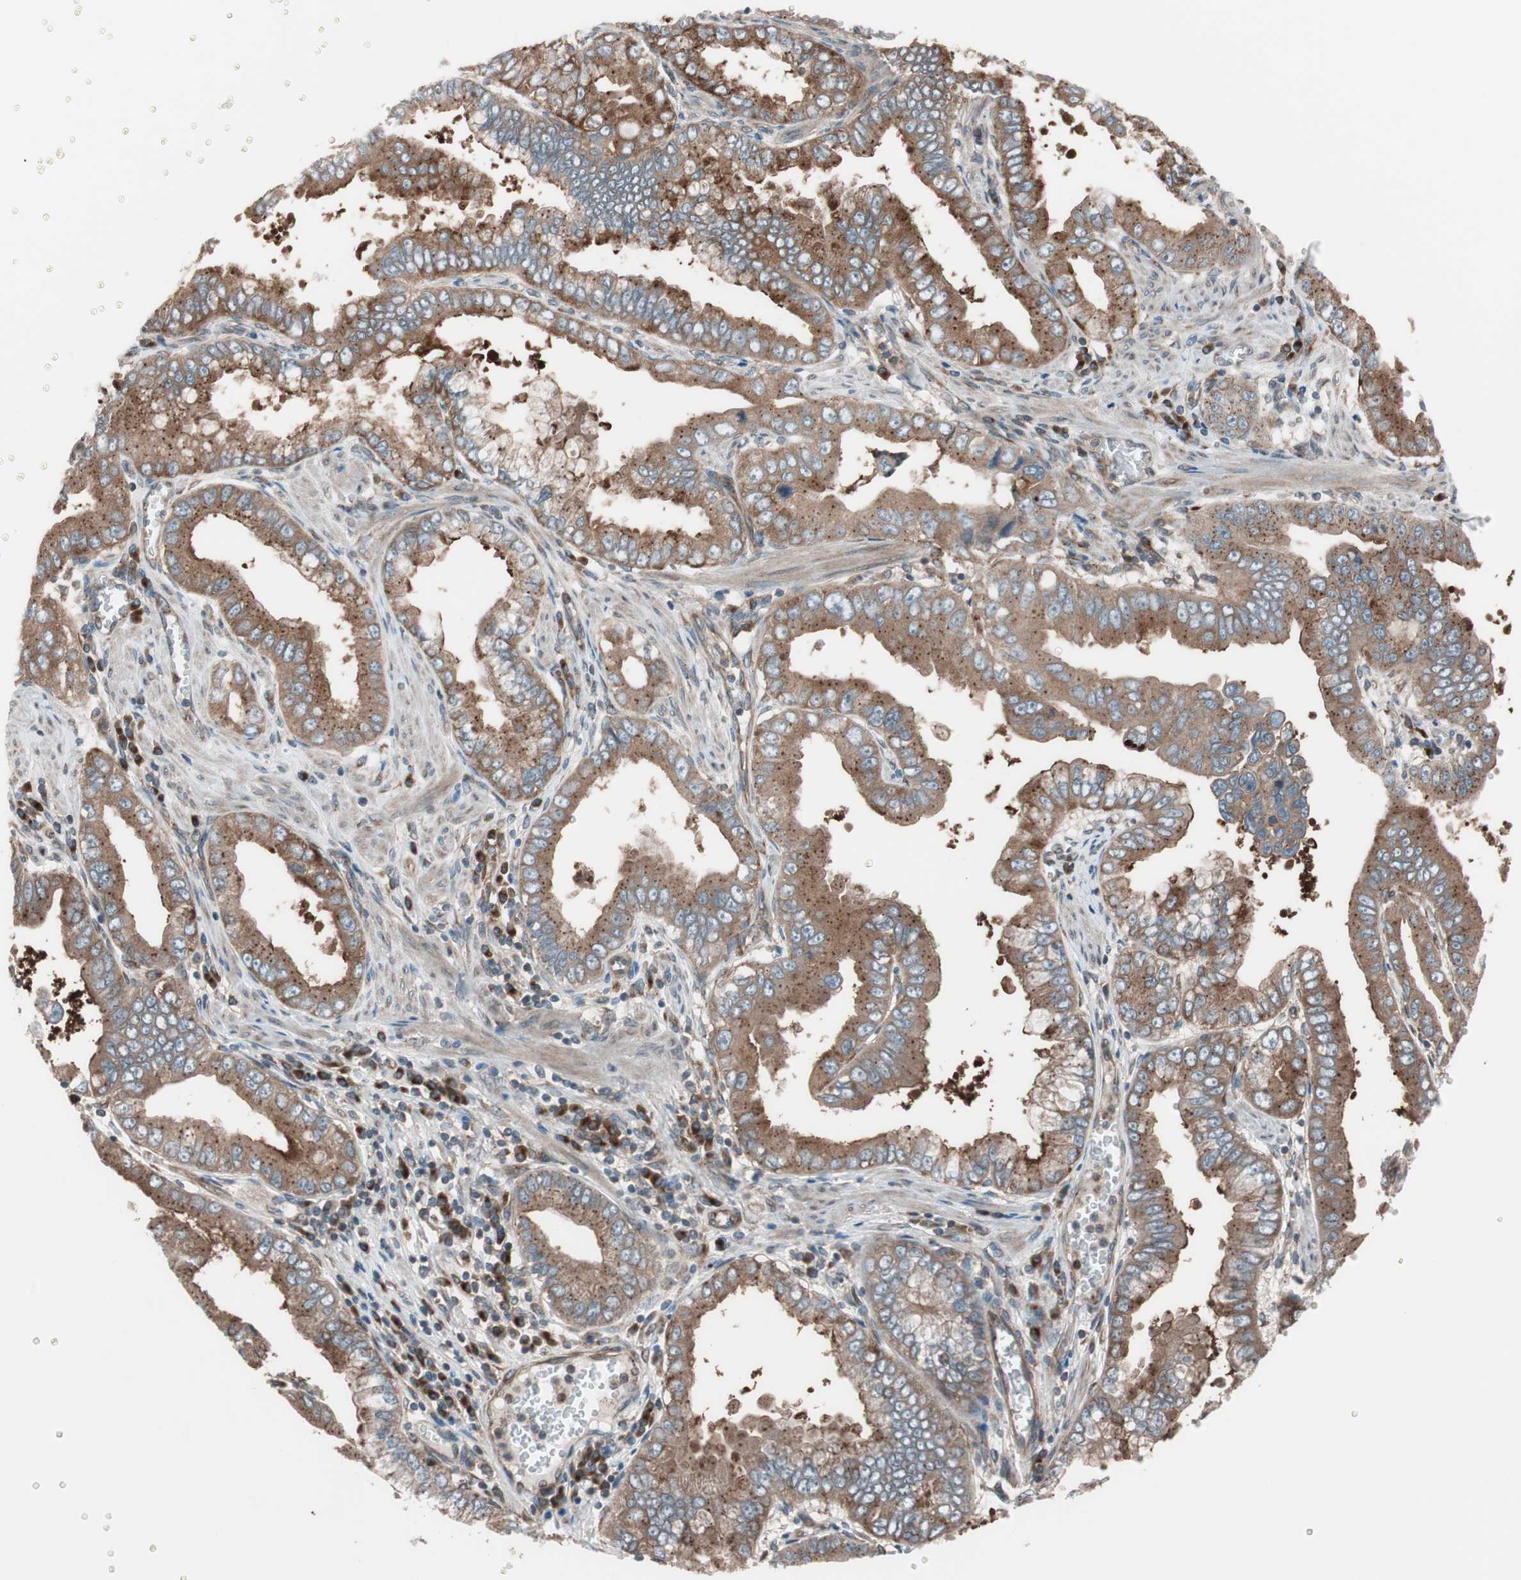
{"staining": {"intensity": "moderate", "quantity": ">75%", "location": "cytoplasmic/membranous"}, "tissue": "pancreatic cancer", "cell_type": "Tumor cells", "image_type": "cancer", "snomed": [{"axis": "morphology", "description": "Normal tissue, NOS"}, {"axis": "topography", "description": "Lymph node"}], "caption": "Moderate cytoplasmic/membranous positivity for a protein is identified in about >75% of tumor cells of pancreatic cancer using immunohistochemistry.", "gene": "SEC31A", "patient": {"sex": "male", "age": 50}}